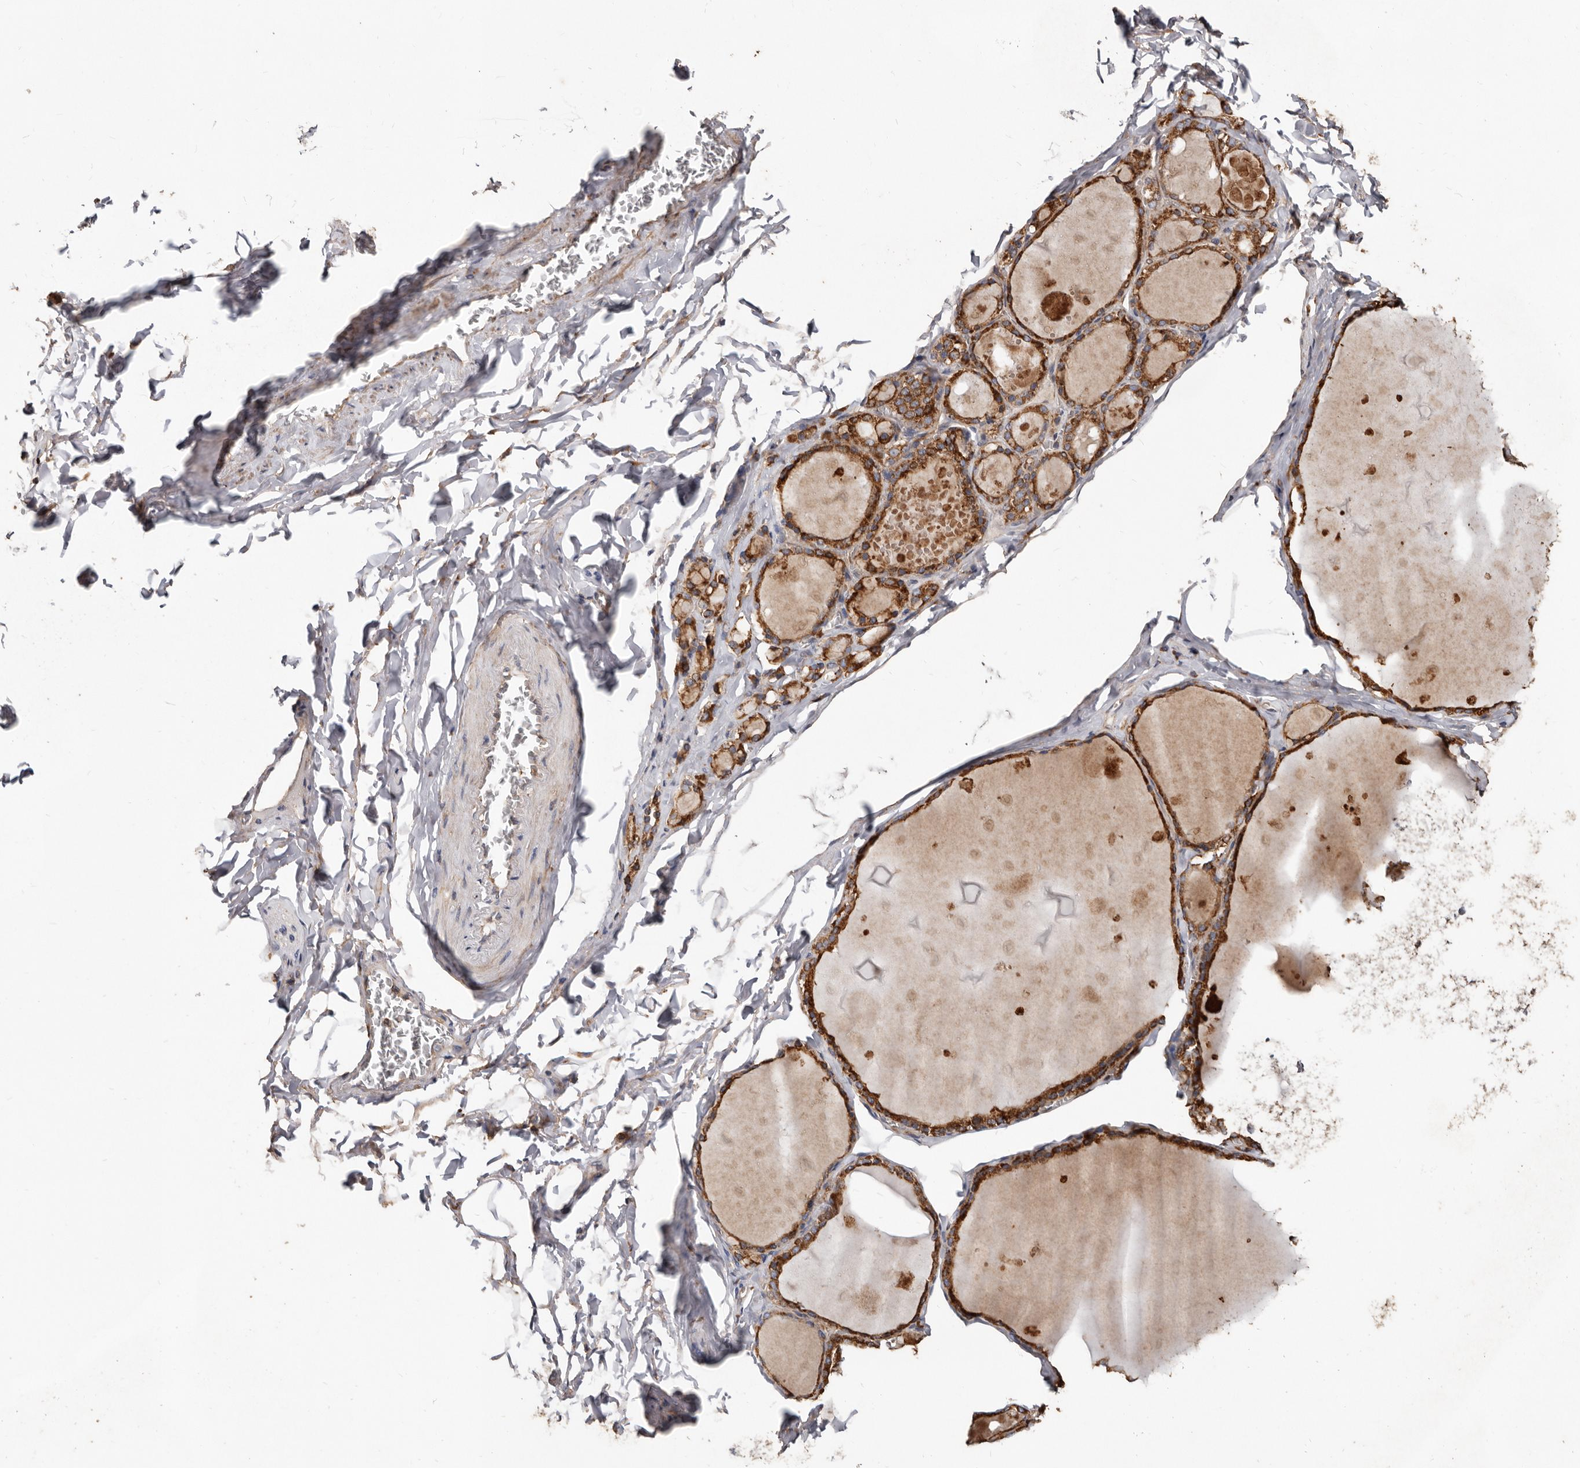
{"staining": {"intensity": "strong", "quantity": ">75%", "location": "cytoplasmic/membranous"}, "tissue": "thyroid gland", "cell_type": "Glandular cells", "image_type": "normal", "snomed": [{"axis": "morphology", "description": "Normal tissue, NOS"}, {"axis": "topography", "description": "Thyroid gland"}], "caption": "IHC (DAB (3,3'-diaminobenzidine)) staining of benign thyroid gland displays strong cytoplasmic/membranous protein positivity in about >75% of glandular cells.", "gene": "OSGIN2", "patient": {"sex": "male", "age": 56}}